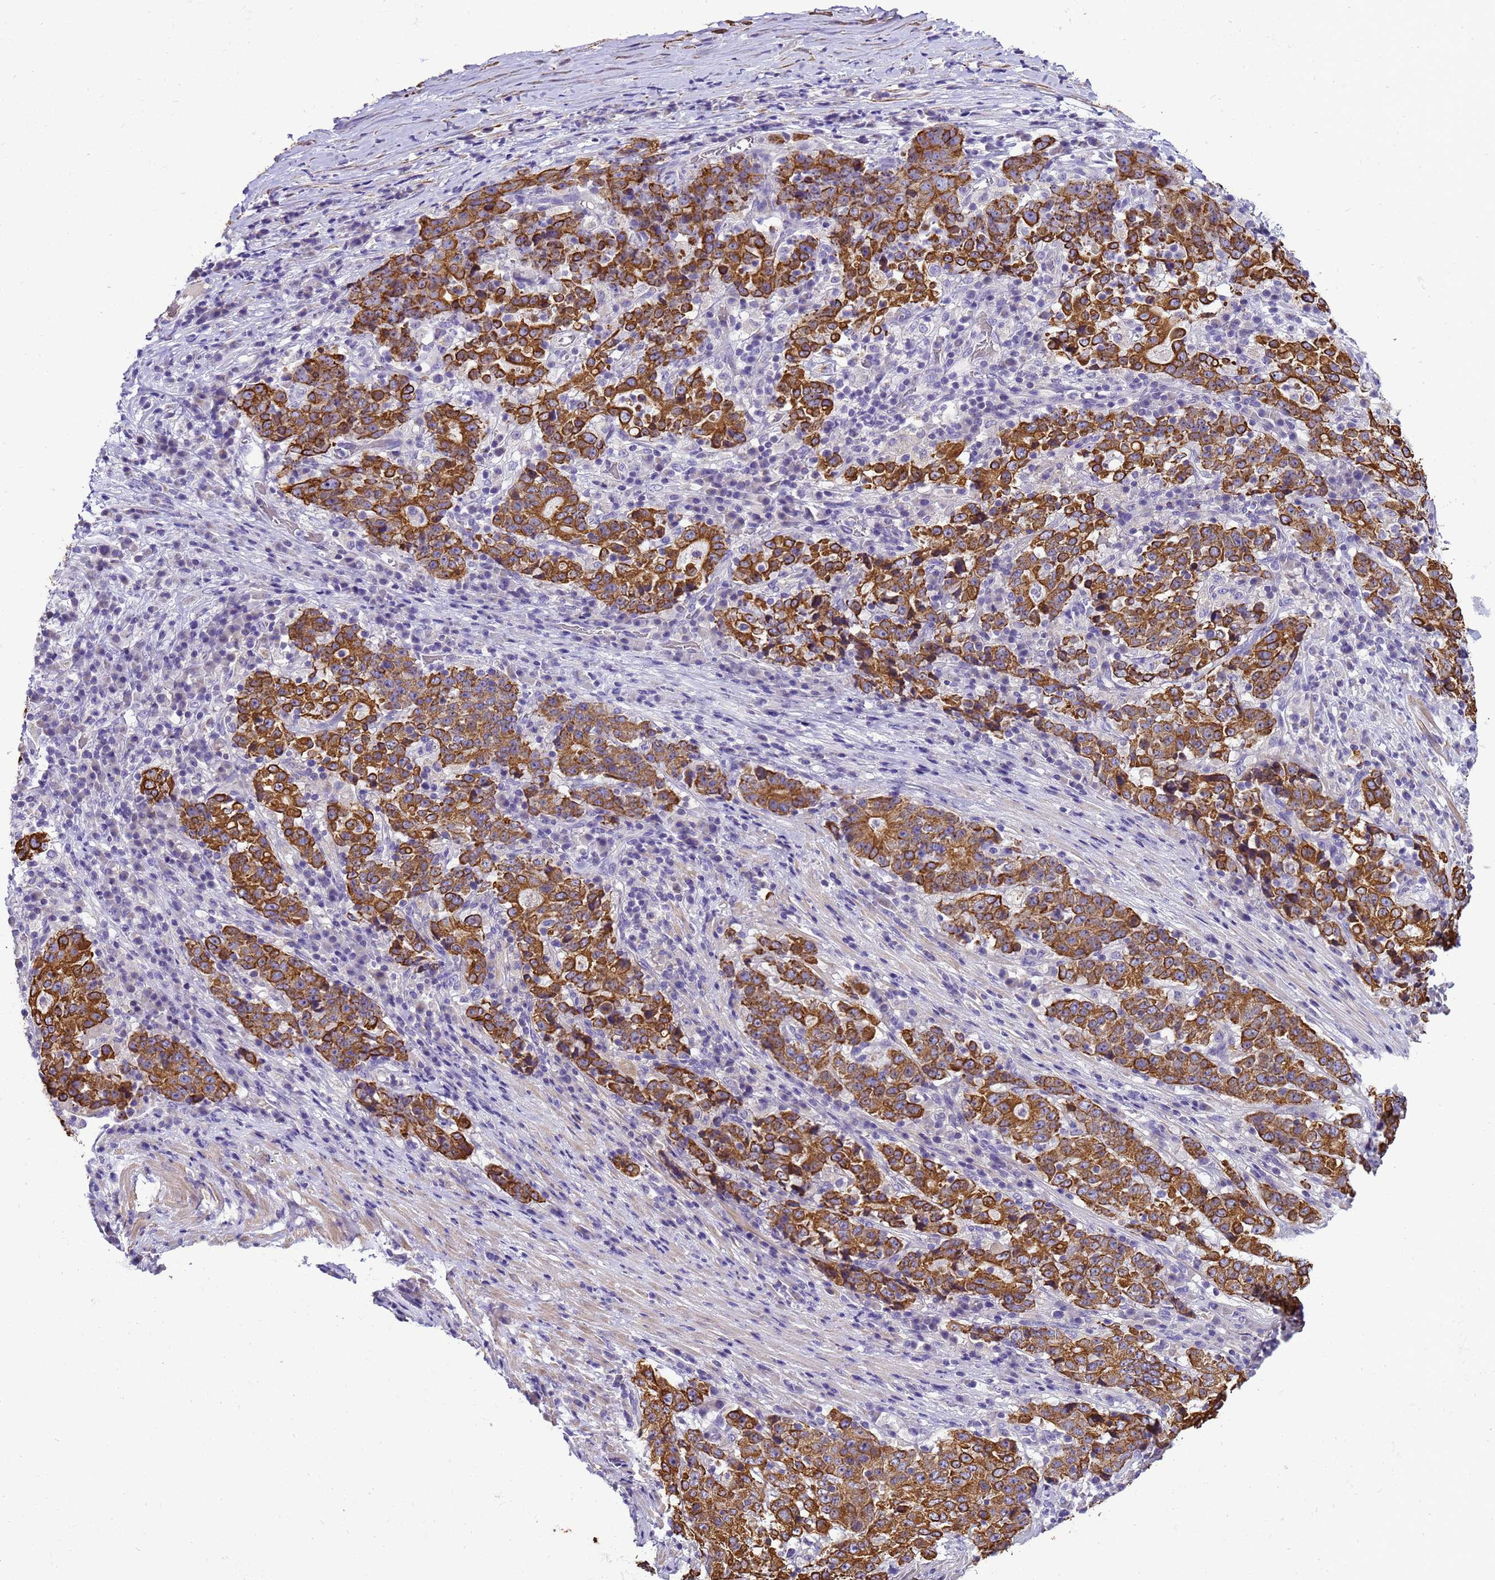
{"staining": {"intensity": "strong", "quantity": ">75%", "location": "cytoplasmic/membranous"}, "tissue": "stomach cancer", "cell_type": "Tumor cells", "image_type": "cancer", "snomed": [{"axis": "morphology", "description": "Adenocarcinoma, NOS"}, {"axis": "topography", "description": "Stomach"}], "caption": "The immunohistochemical stain highlights strong cytoplasmic/membranous staining in tumor cells of adenocarcinoma (stomach) tissue. The staining was performed using DAB to visualize the protein expression in brown, while the nuclei were stained in blue with hematoxylin (Magnification: 20x).", "gene": "PIEZO2", "patient": {"sex": "male", "age": 59}}